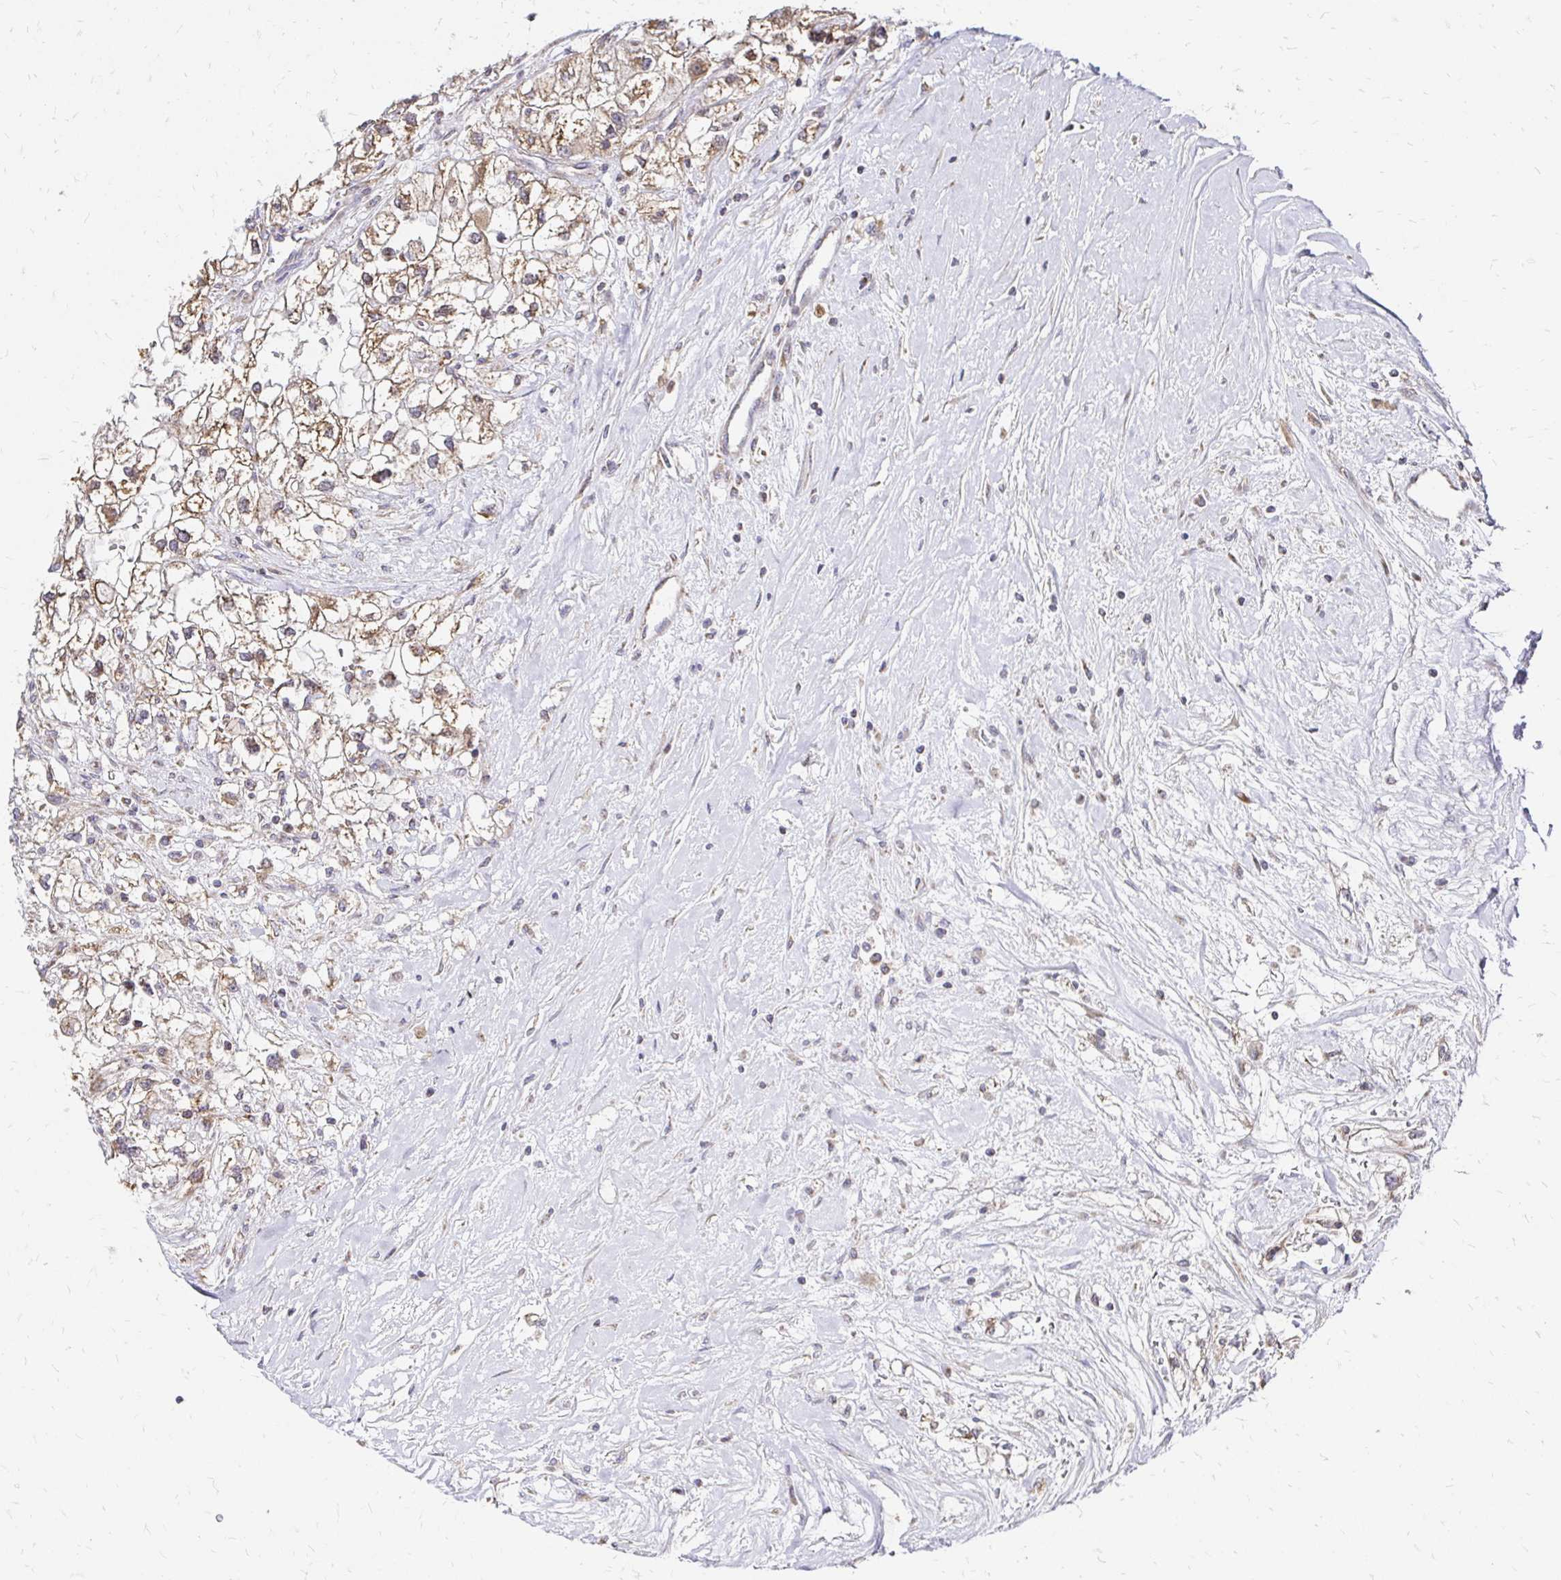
{"staining": {"intensity": "moderate", "quantity": ">75%", "location": "cytoplasmic/membranous"}, "tissue": "renal cancer", "cell_type": "Tumor cells", "image_type": "cancer", "snomed": [{"axis": "morphology", "description": "Adenocarcinoma, NOS"}, {"axis": "topography", "description": "Kidney"}], "caption": "Tumor cells show medium levels of moderate cytoplasmic/membranous staining in about >75% of cells in human renal adenocarcinoma.", "gene": "ZW10", "patient": {"sex": "male", "age": 59}}